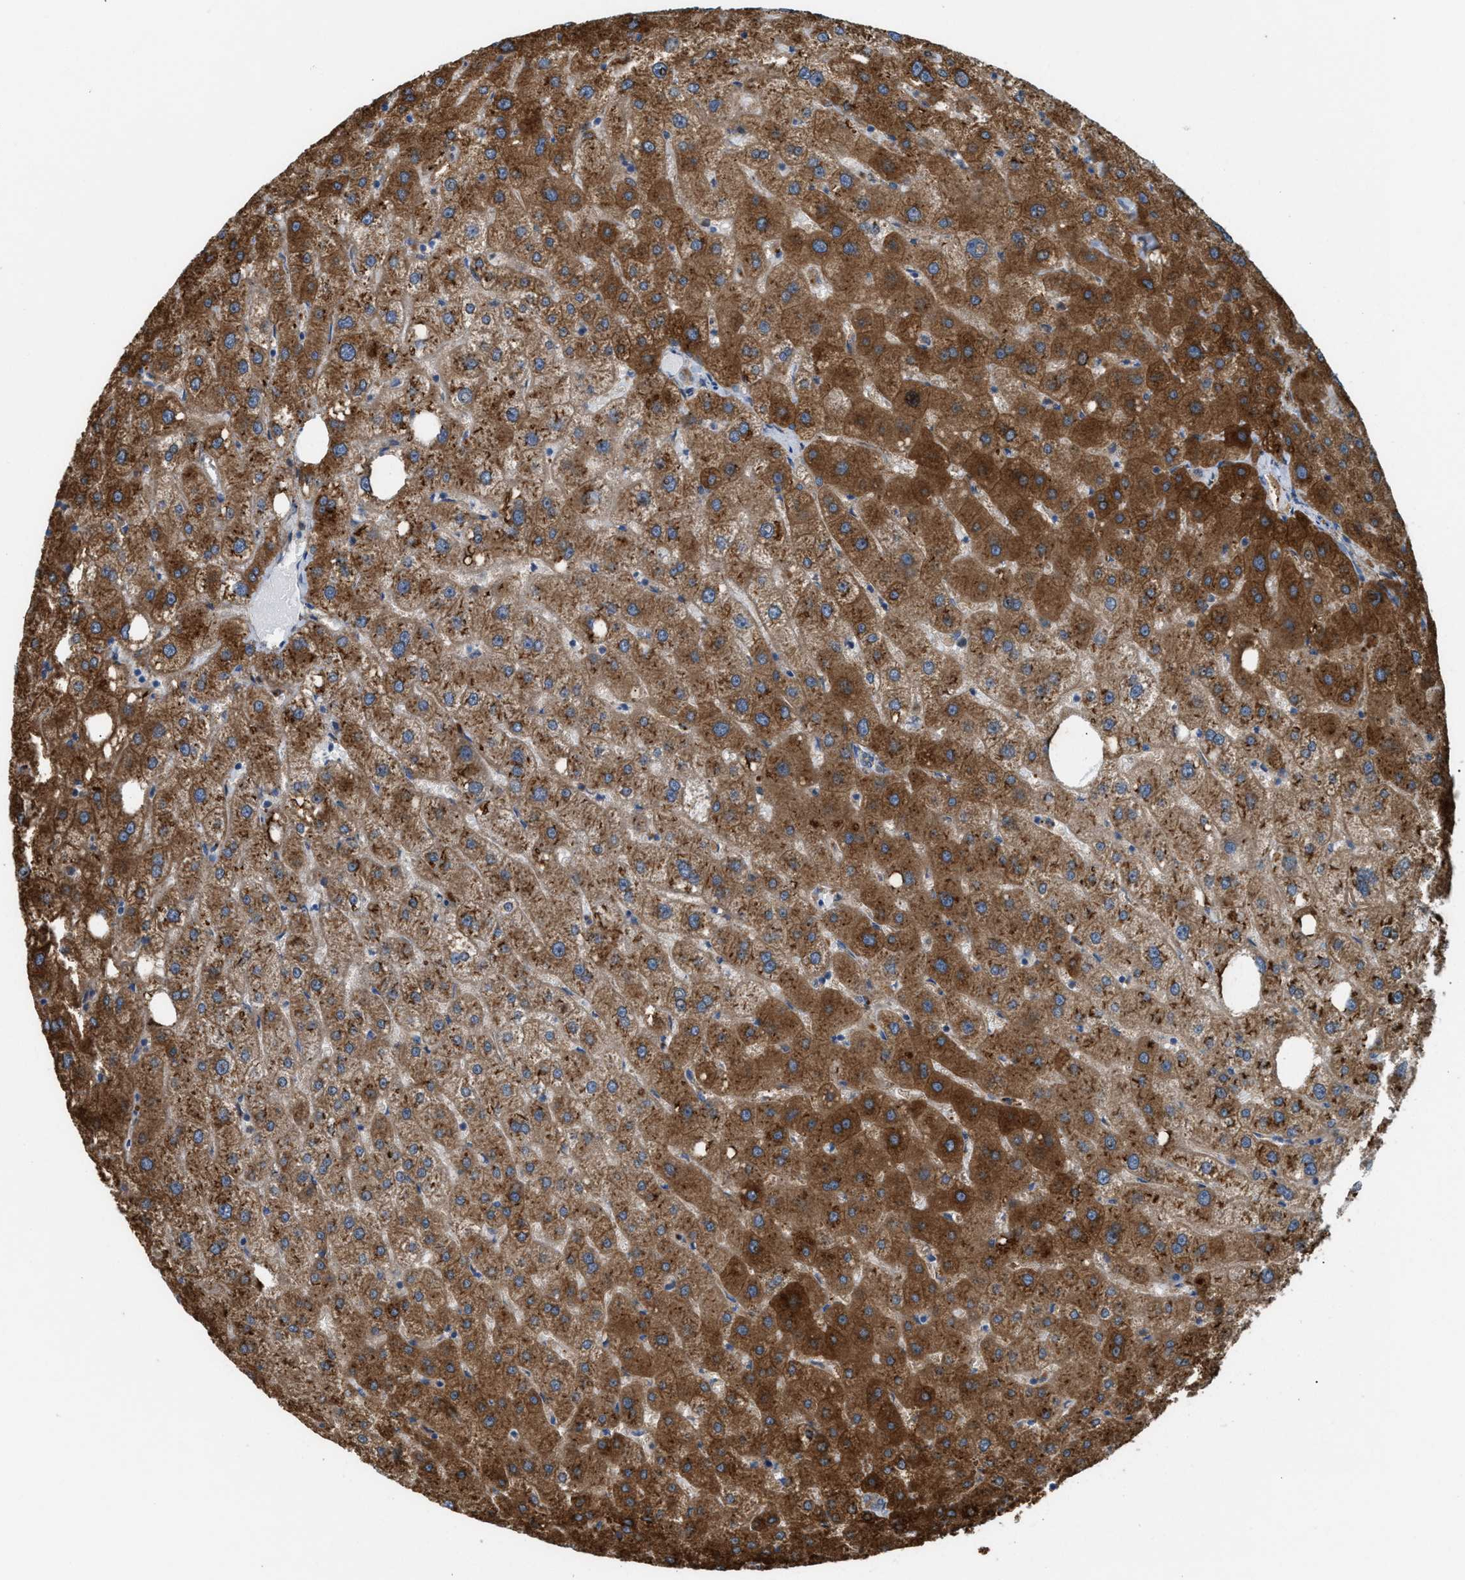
{"staining": {"intensity": "weak", "quantity": ">75%", "location": "cytoplasmic/membranous"}, "tissue": "liver", "cell_type": "Cholangiocytes", "image_type": "normal", "snomed": [{"axis": "morphology", "description": "Normal tissue, NOS"}, {"axis": "topography", "description": "Liver"}], "caption": "IHC histopathology image of benign liver: liver stained using immunohistochemistry (IHC) demonstrates low levels of weak protein expression localized specifically in the cytoplasmic/membranous of cholangiocytes, appearing as a cytoplasmic/membranous brown color.", "gene": "PDCL", "patient": {"sex": "male", "age": 73}}